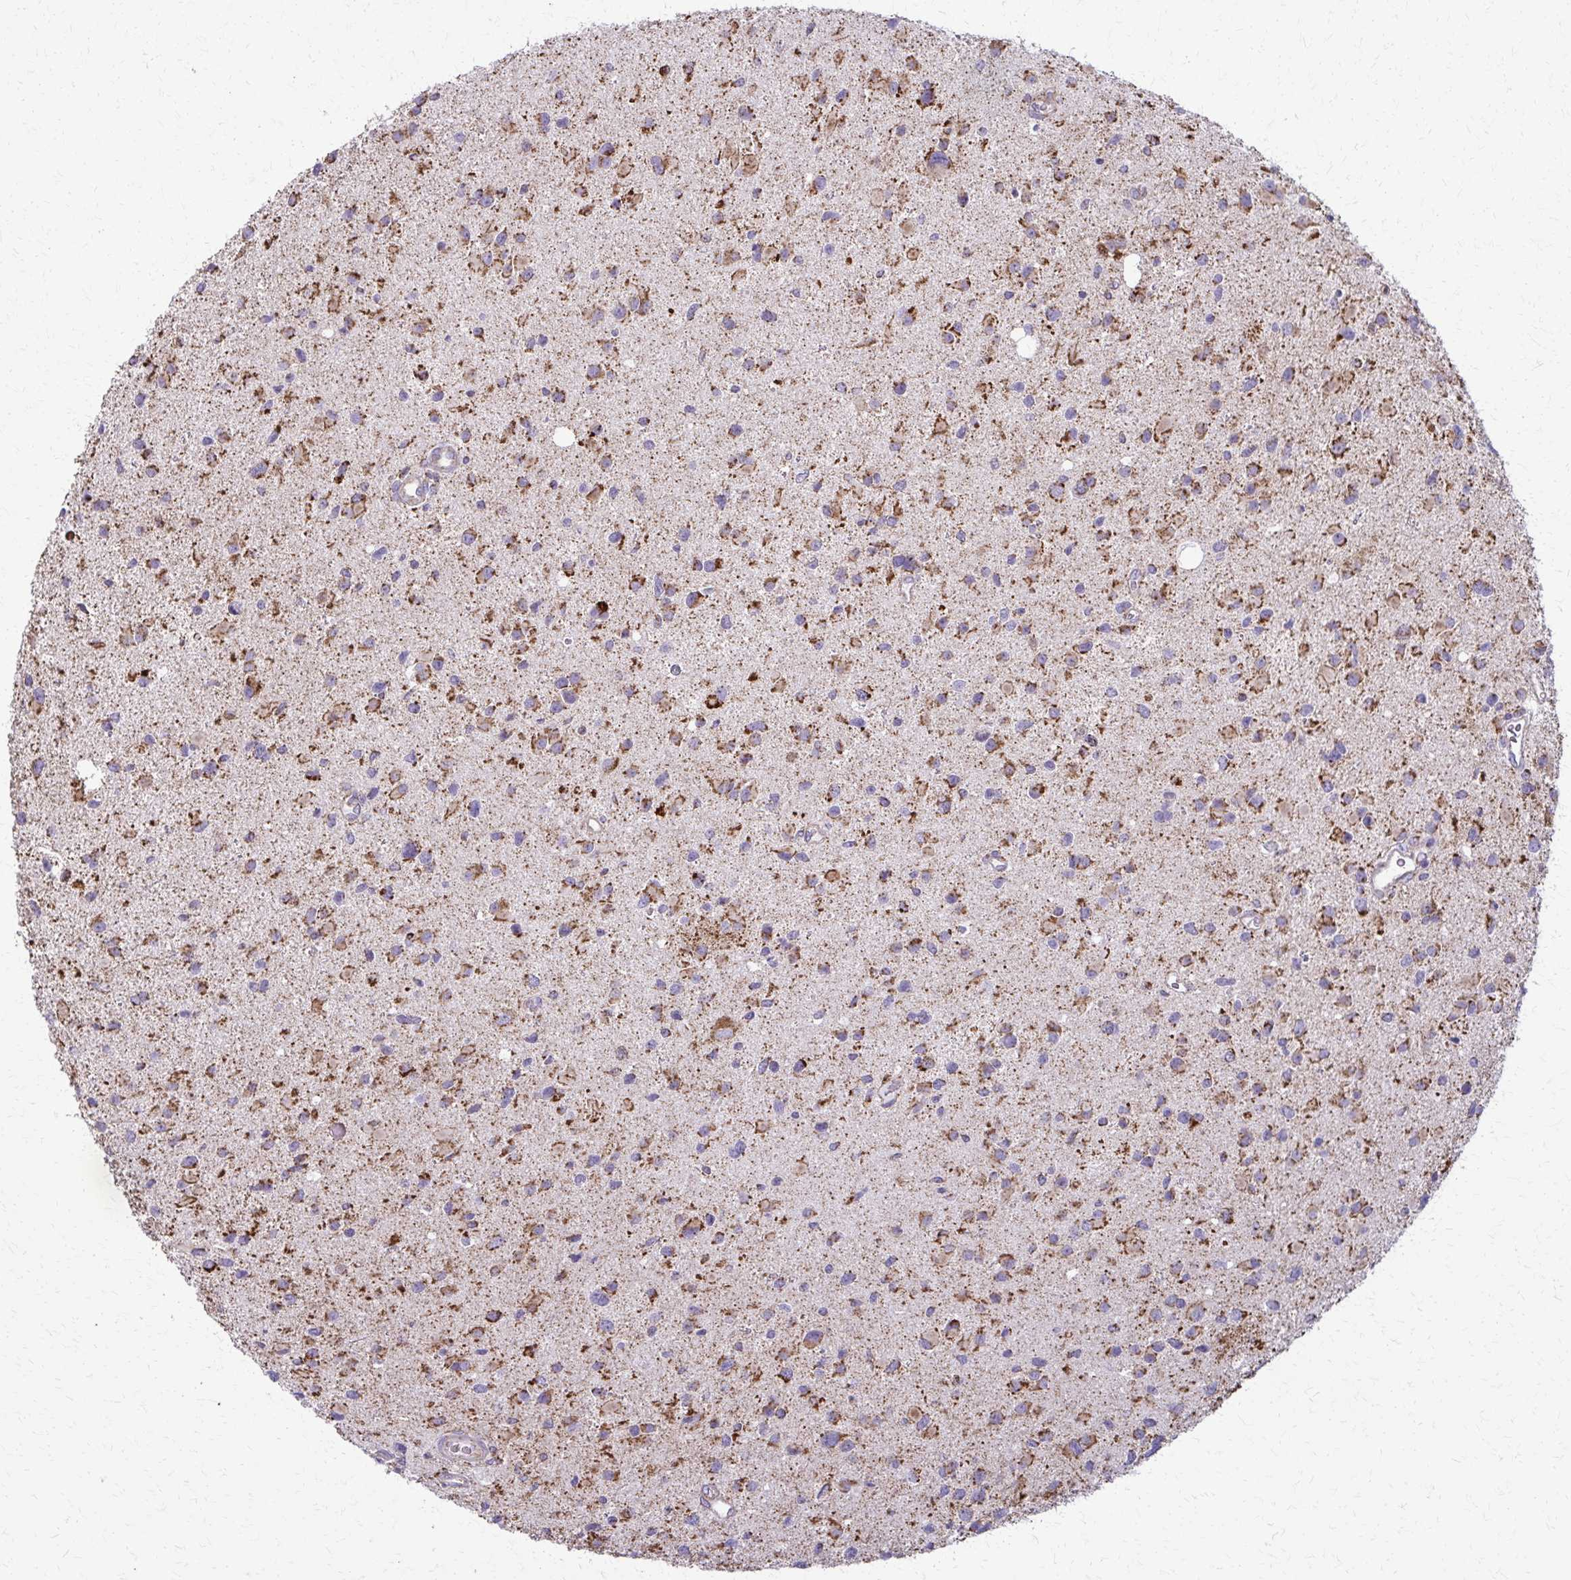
{"staining": {"intensity": "moderate", "quantity": ">75%", "location": "cytoplasmic/membranous"}, "tissue": "glioma", "cell_type": "Tumor cells", "image_type": "cancer", "snomed": [{"axis": "morphology", "description": "Glioma, malignant, Low grade"}, {"axis": "topography", "description": "Brain"}], "caption": "Glioma stained with immunohistochemistry displays moderate cytoplasmic/membranous expression in approximately >75% of tumor cells.", "gene": "TVP23A", "patient": {"sex": "female", "age": 32}}